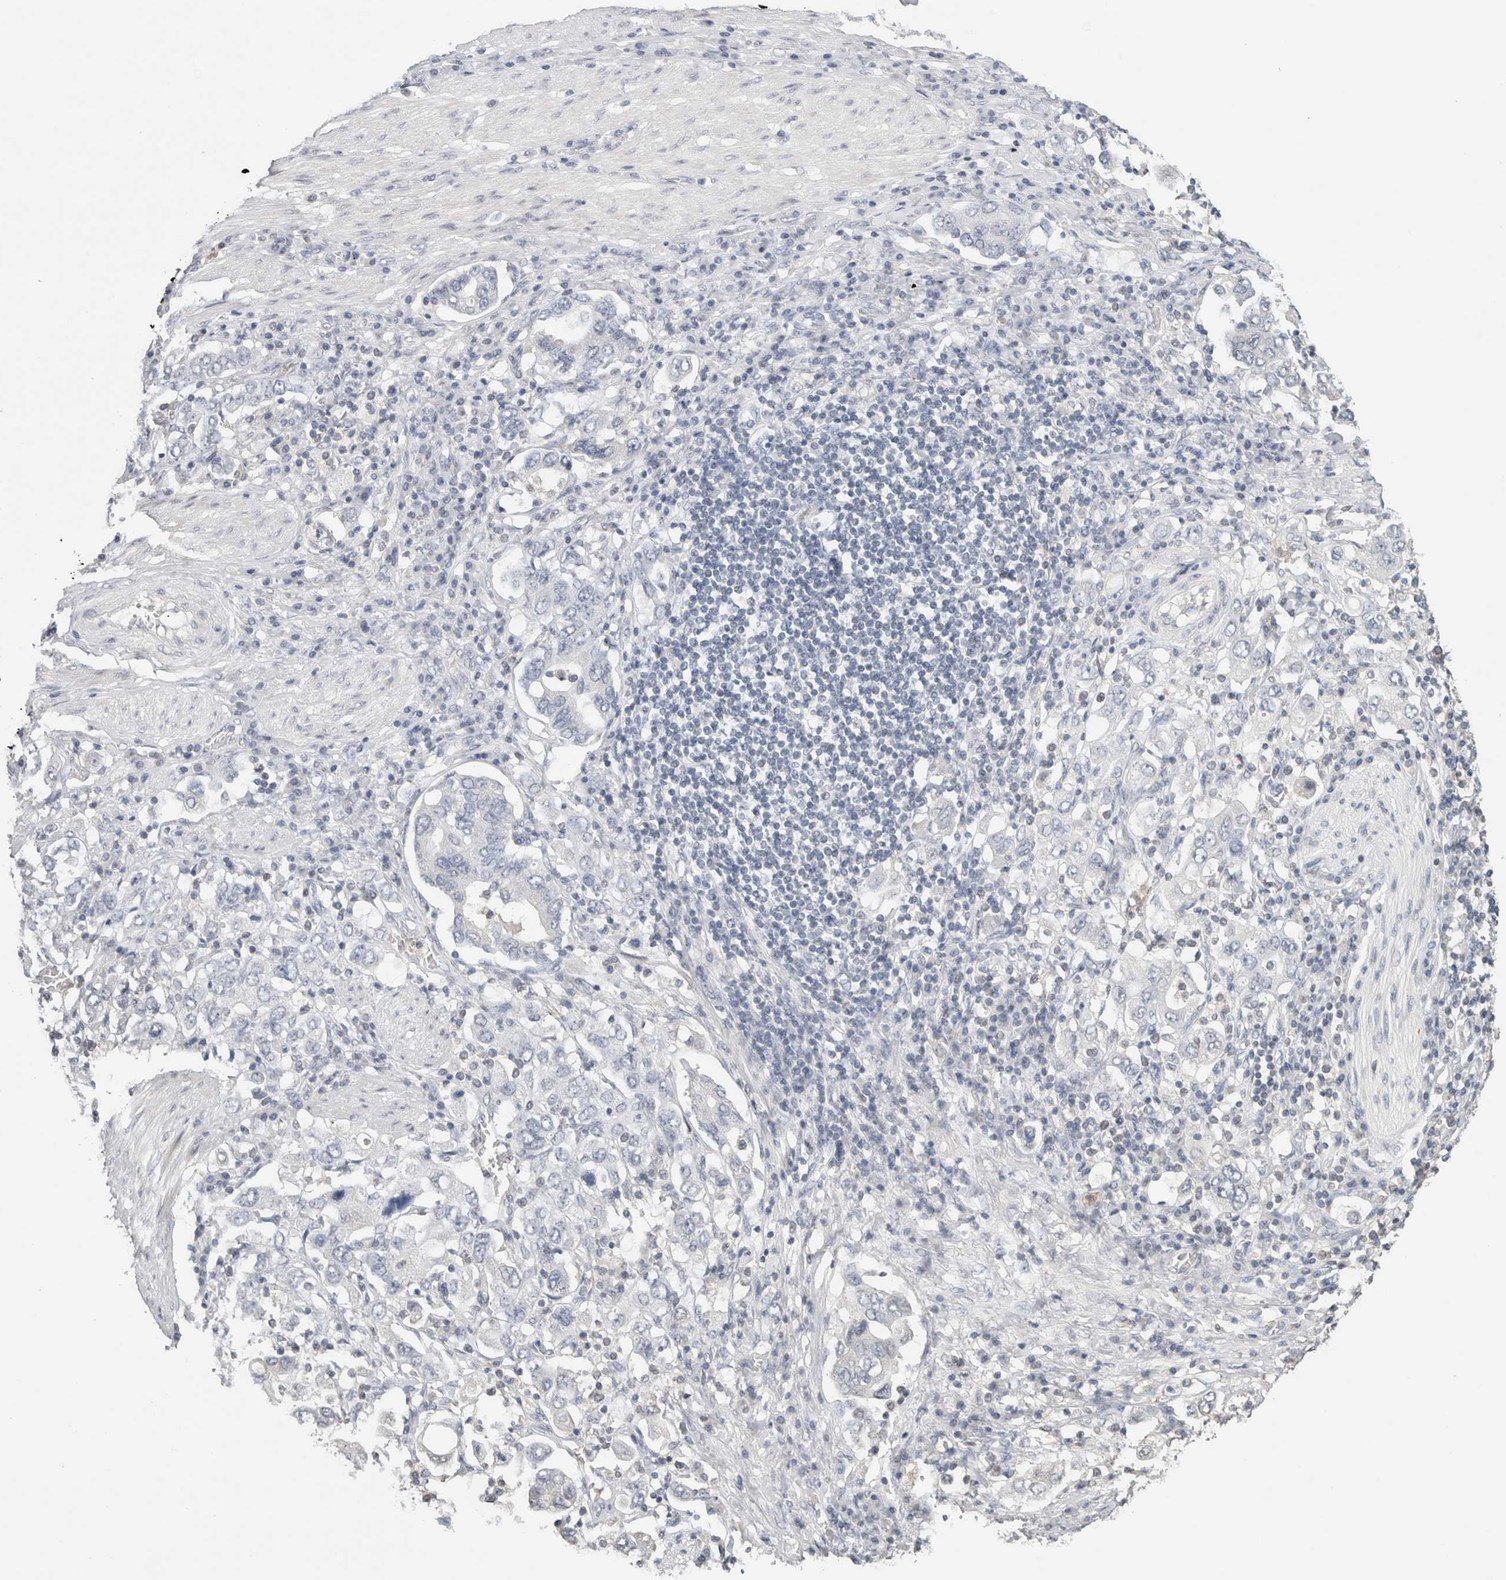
{"staining": {"intensity": "negative", "quantity": "none", "location": "none"}, "tissue": "stomach cancer", "cell_type": "Tumor cells", "image_type": "cancer", "snomed": [{"axis": "morphology", "description": "Adenocarcinoma, NOS"}, {"axis": "topography", "description": "Stomach, upper"}], "caption": "Tumor cells show no significant protein expression in stomach cancer (adenocarcinoma).", "gene": "CRAT", "patient": {"sex": "male", "age": 62}}